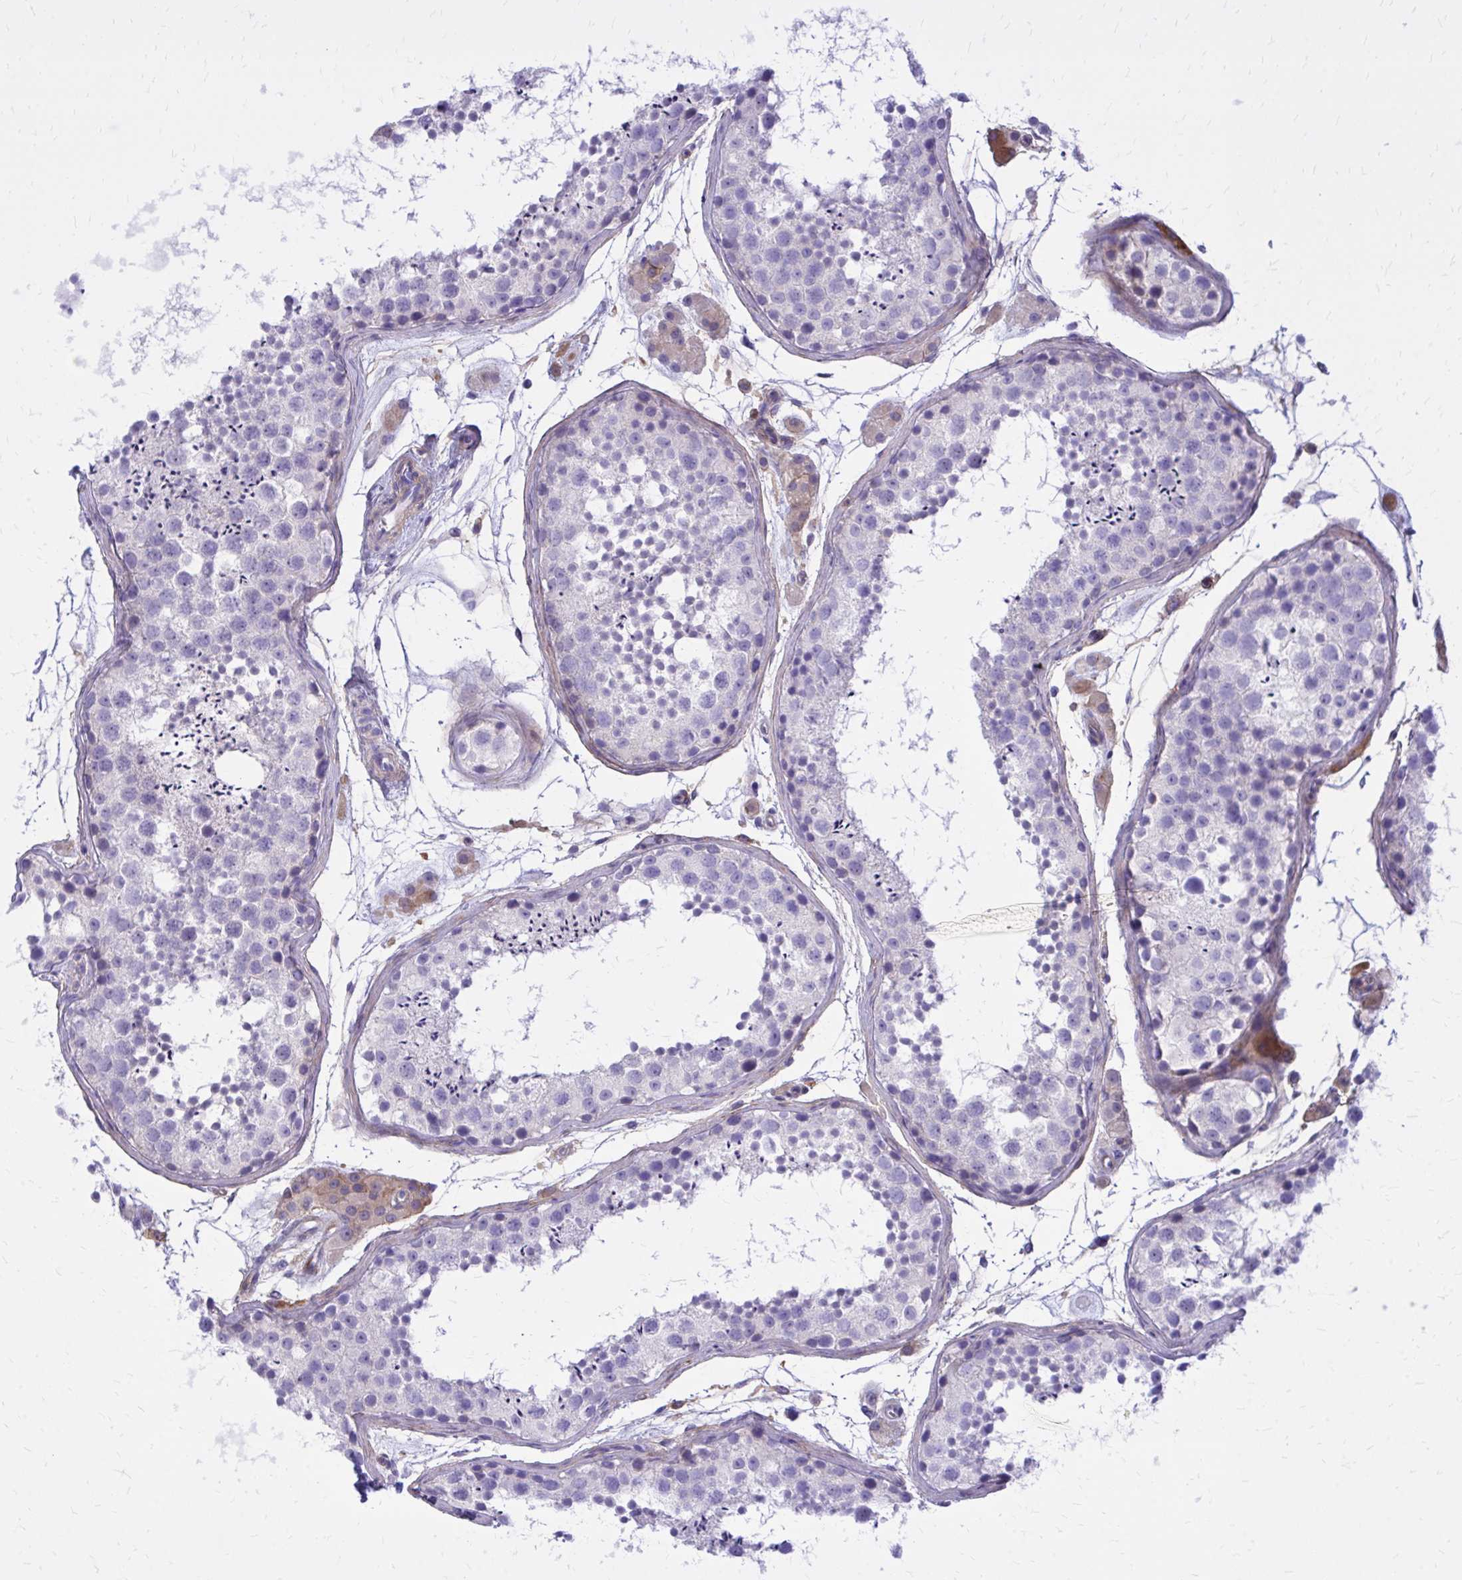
{"staining": {"intensity": "negative", "quantity": "none", "location": "none"}, "tissue": "testis", "cell_type": "Cells in seminiferous ducts", "image_type": "normal", "snomed": [{"axis": "morphology", "description": "Normal tissue, NOS"}, {"axis": "topography", "description": "Testis"}], "caption": "A high-resolution image shows IHC staining of normal testis, which shows no significant expression in cells in seminiferous ducts.", "gene": "EPB41L1", "patient": {"sex": "male", "age": 41}}